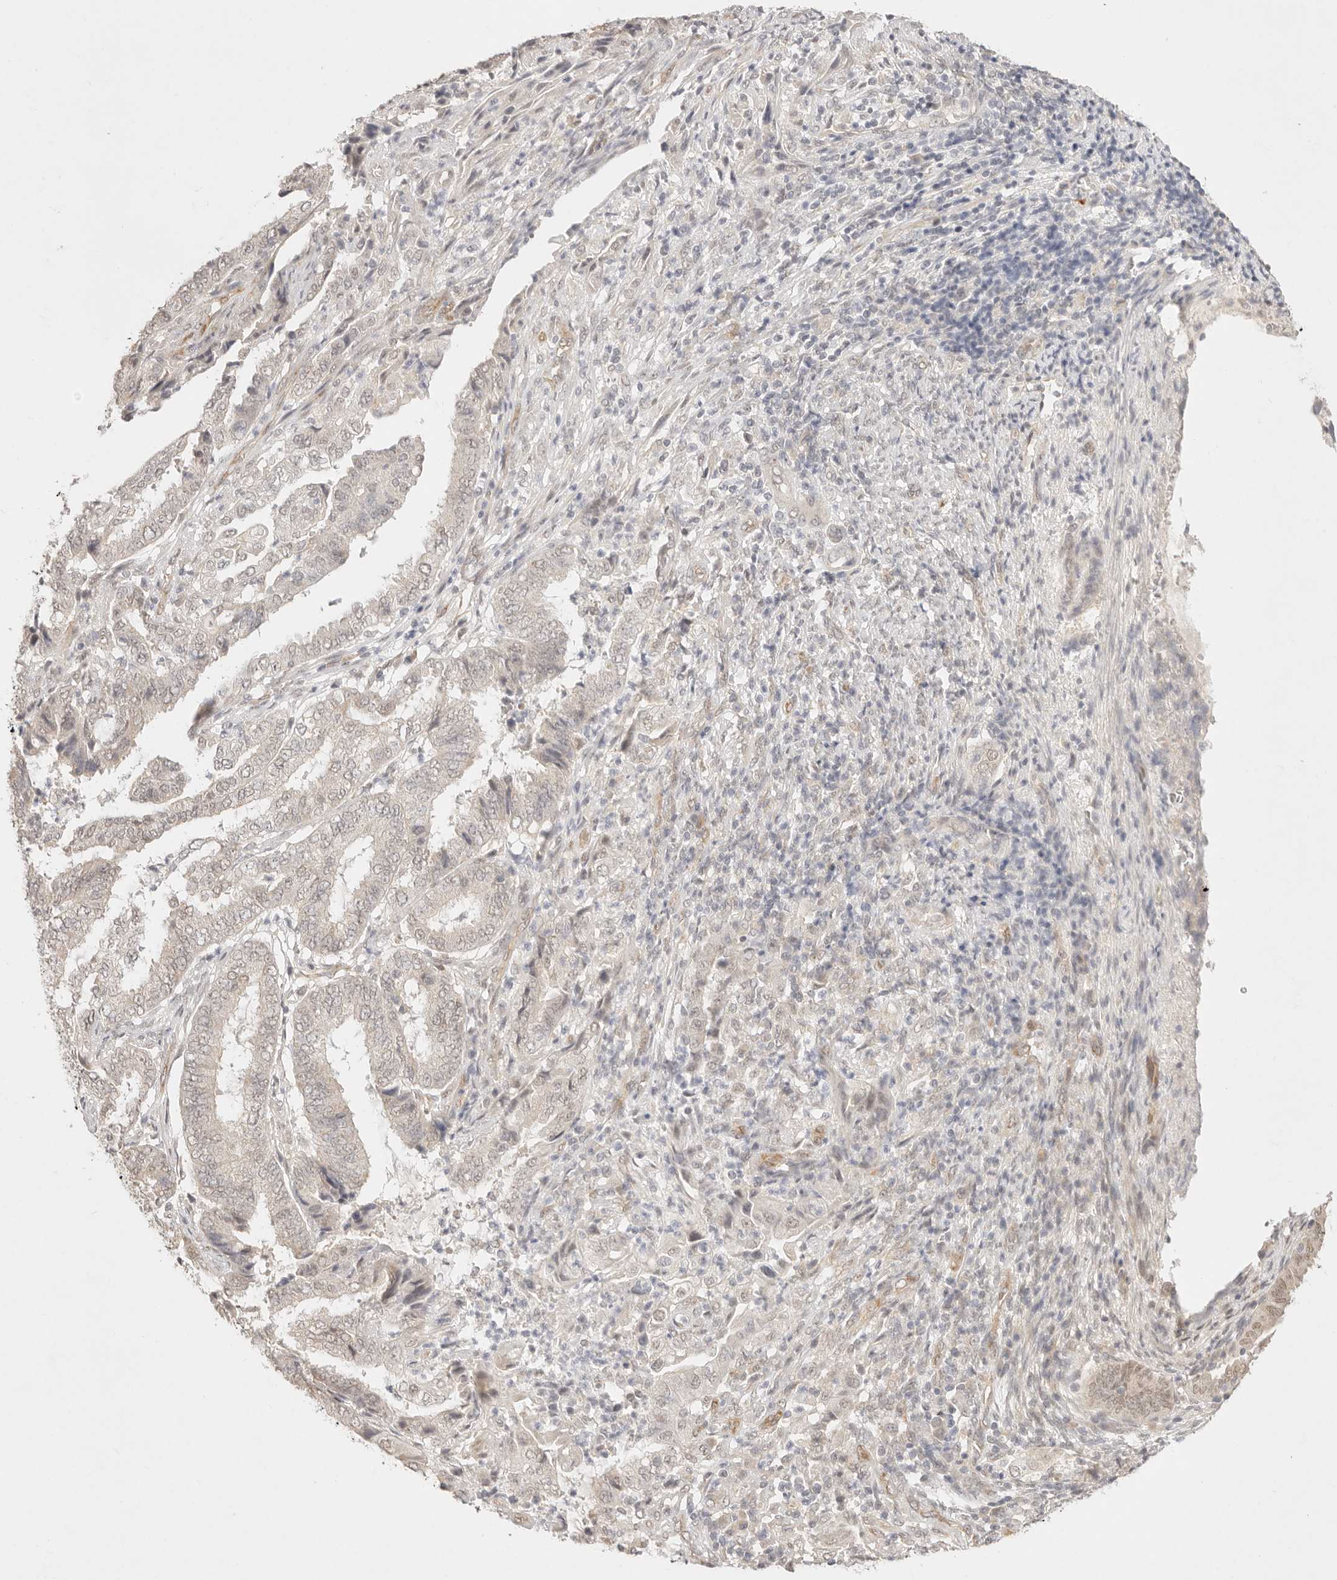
{"staining": {"intensity": "negative", "quantity": "none", "location": "none"}, "tissue": "endometrial cancer", "cell_type": "Tumor cells", "image_type": "cancer", "snomed": [{"axis": "morphology", "description": "Adenocarcinoma, NOS"}, {"axis": "topography", "description": "Endometrium"}], "caption": "This is an immunohistochemistry photomicrograph of endometrial cancer (adenocarcinoma). There is no expression in tumor cells.", "gene": "GPR156", "patient": {"sex": "female", "age": 51}}